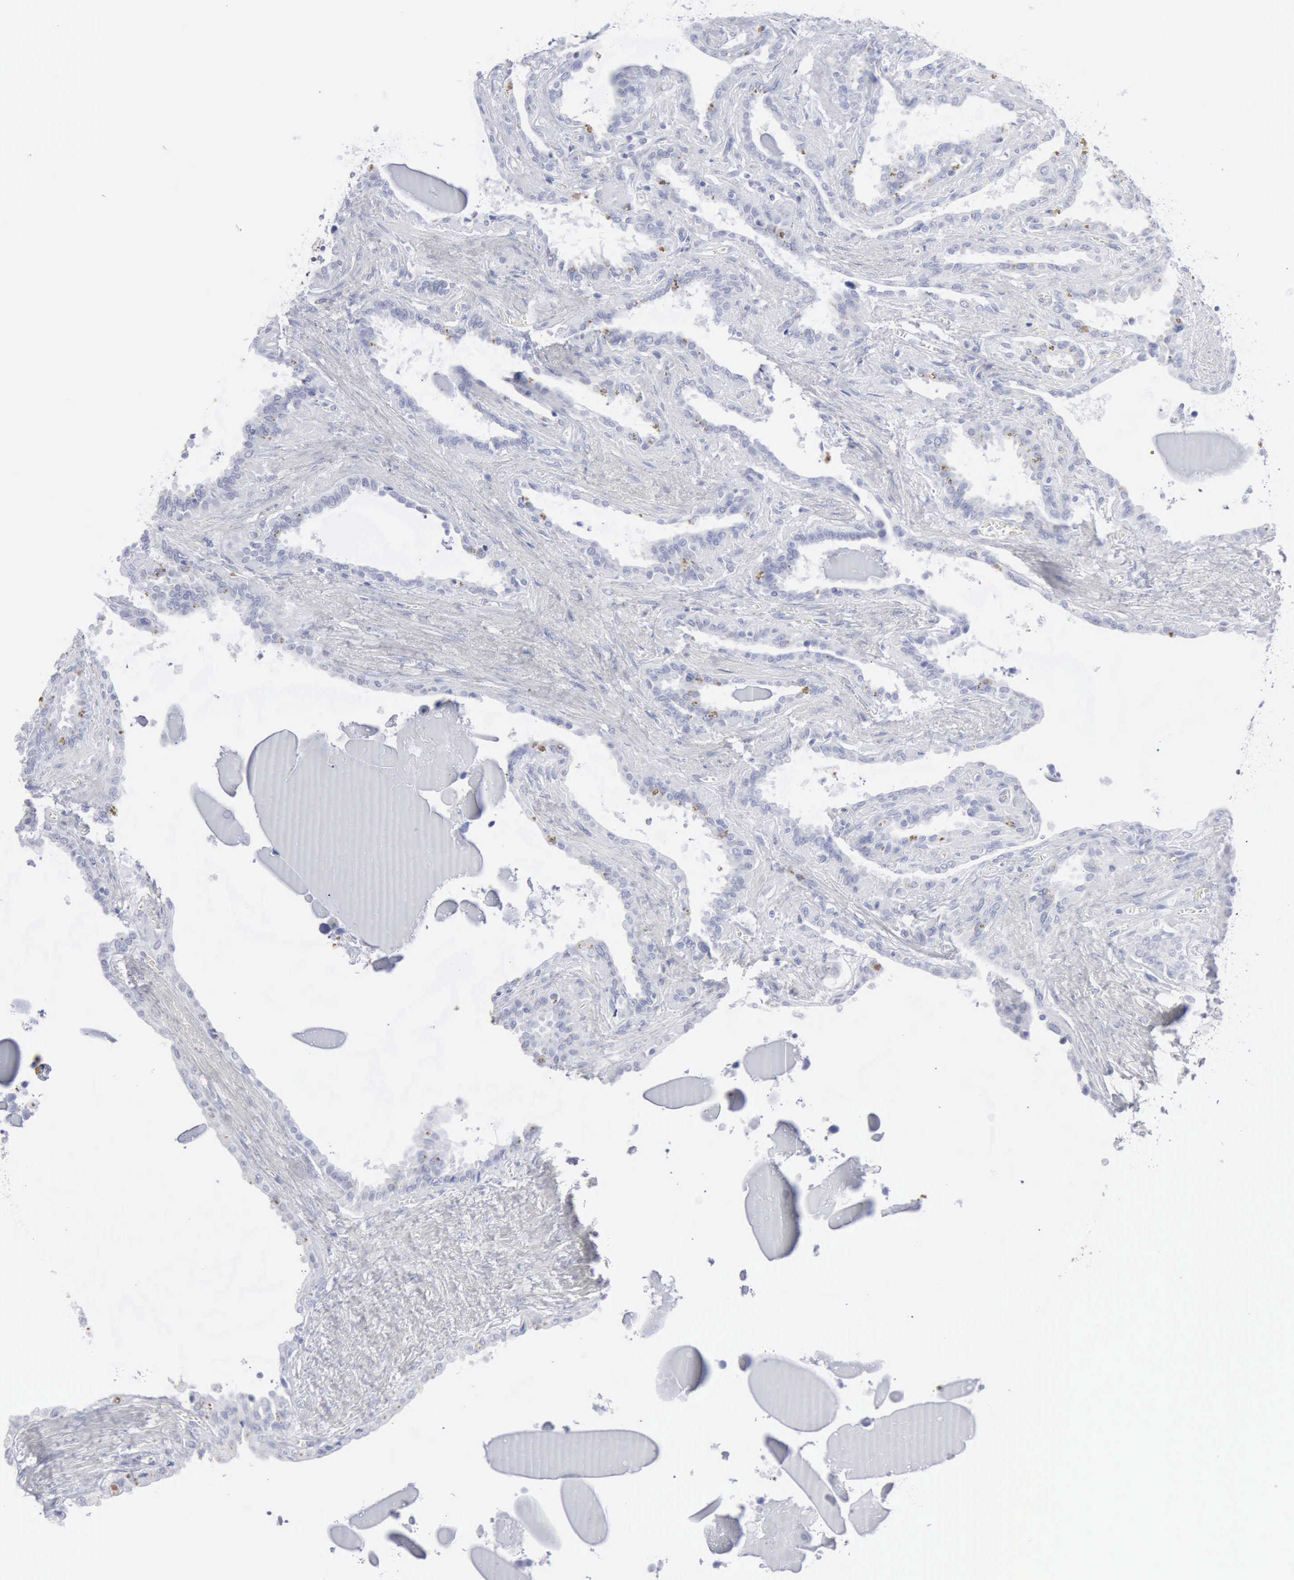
{"staining": {"intensity": "negative", "quantity": "none", "location": "none"}, "tissue": "seminal vesicle", "cell_type": "Glandular cells", "image_type": "normal", "snomed": [{"axis": "morphology", "description": "Normal tissue, NOS"}, {"axis": "morphology", "description": "Inflammation, NOS"}, {"axis": "topography", "description": "Urinary bladder"}, {"axis": "topography", "description": "Prostate"}, {"axis": "topography", "description": "Seminal veicle"}], "caption": "The IHC micrograph has no significant expression in glandular cells of seminal vesicle. Brightfield microscopy of IHC stained with DAB (3,3'-diaminobenzidine) (brown) and hematoxylin (blue), captured at high magnification.", "gene": "CMA1", "patient": {"sex": "male", "age": 82}}